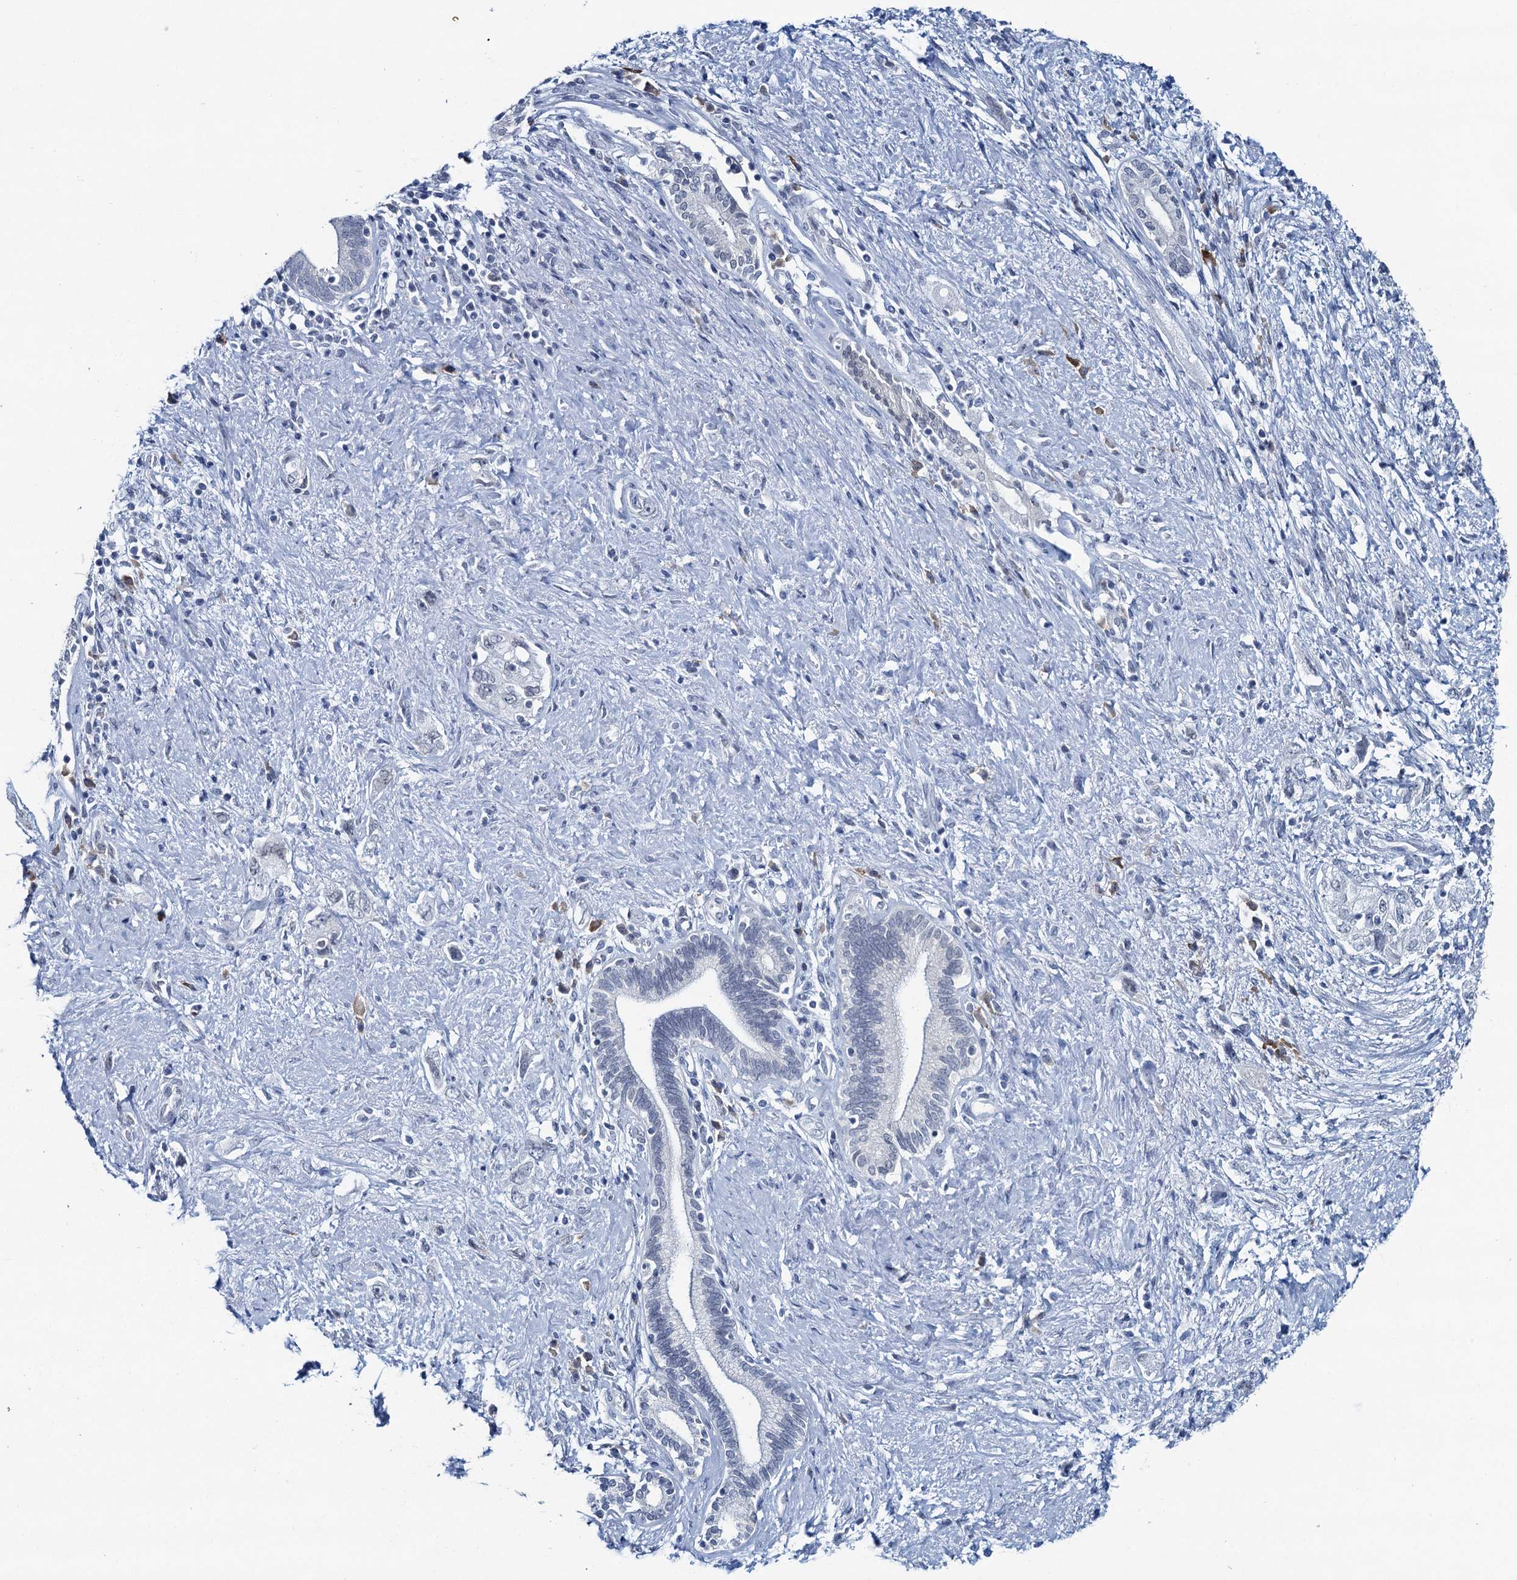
{"staining": {"intensity": "negative", "quantity": "none", "location": "none"}, "tissue": "pancreatic cancer", "cell_type": "Tumor cells", "image_type": "cancer", "snomed": [{"axis": "morphology", "description": "Adenocarcinoma, NOS"}, {"axis": "topography", "description": "Pancreas"}], "caption": "Immunohistochemistry (IHC) micrograph of neoplastic tissue: human pancreatic adenocarcinoma stained with DAB (3,3'-diaminobenzidine) reveals no significant protein expression in tumor cells.", "gene": "HAPSTR1", "patient": {"sex": "female", "age": 73}}